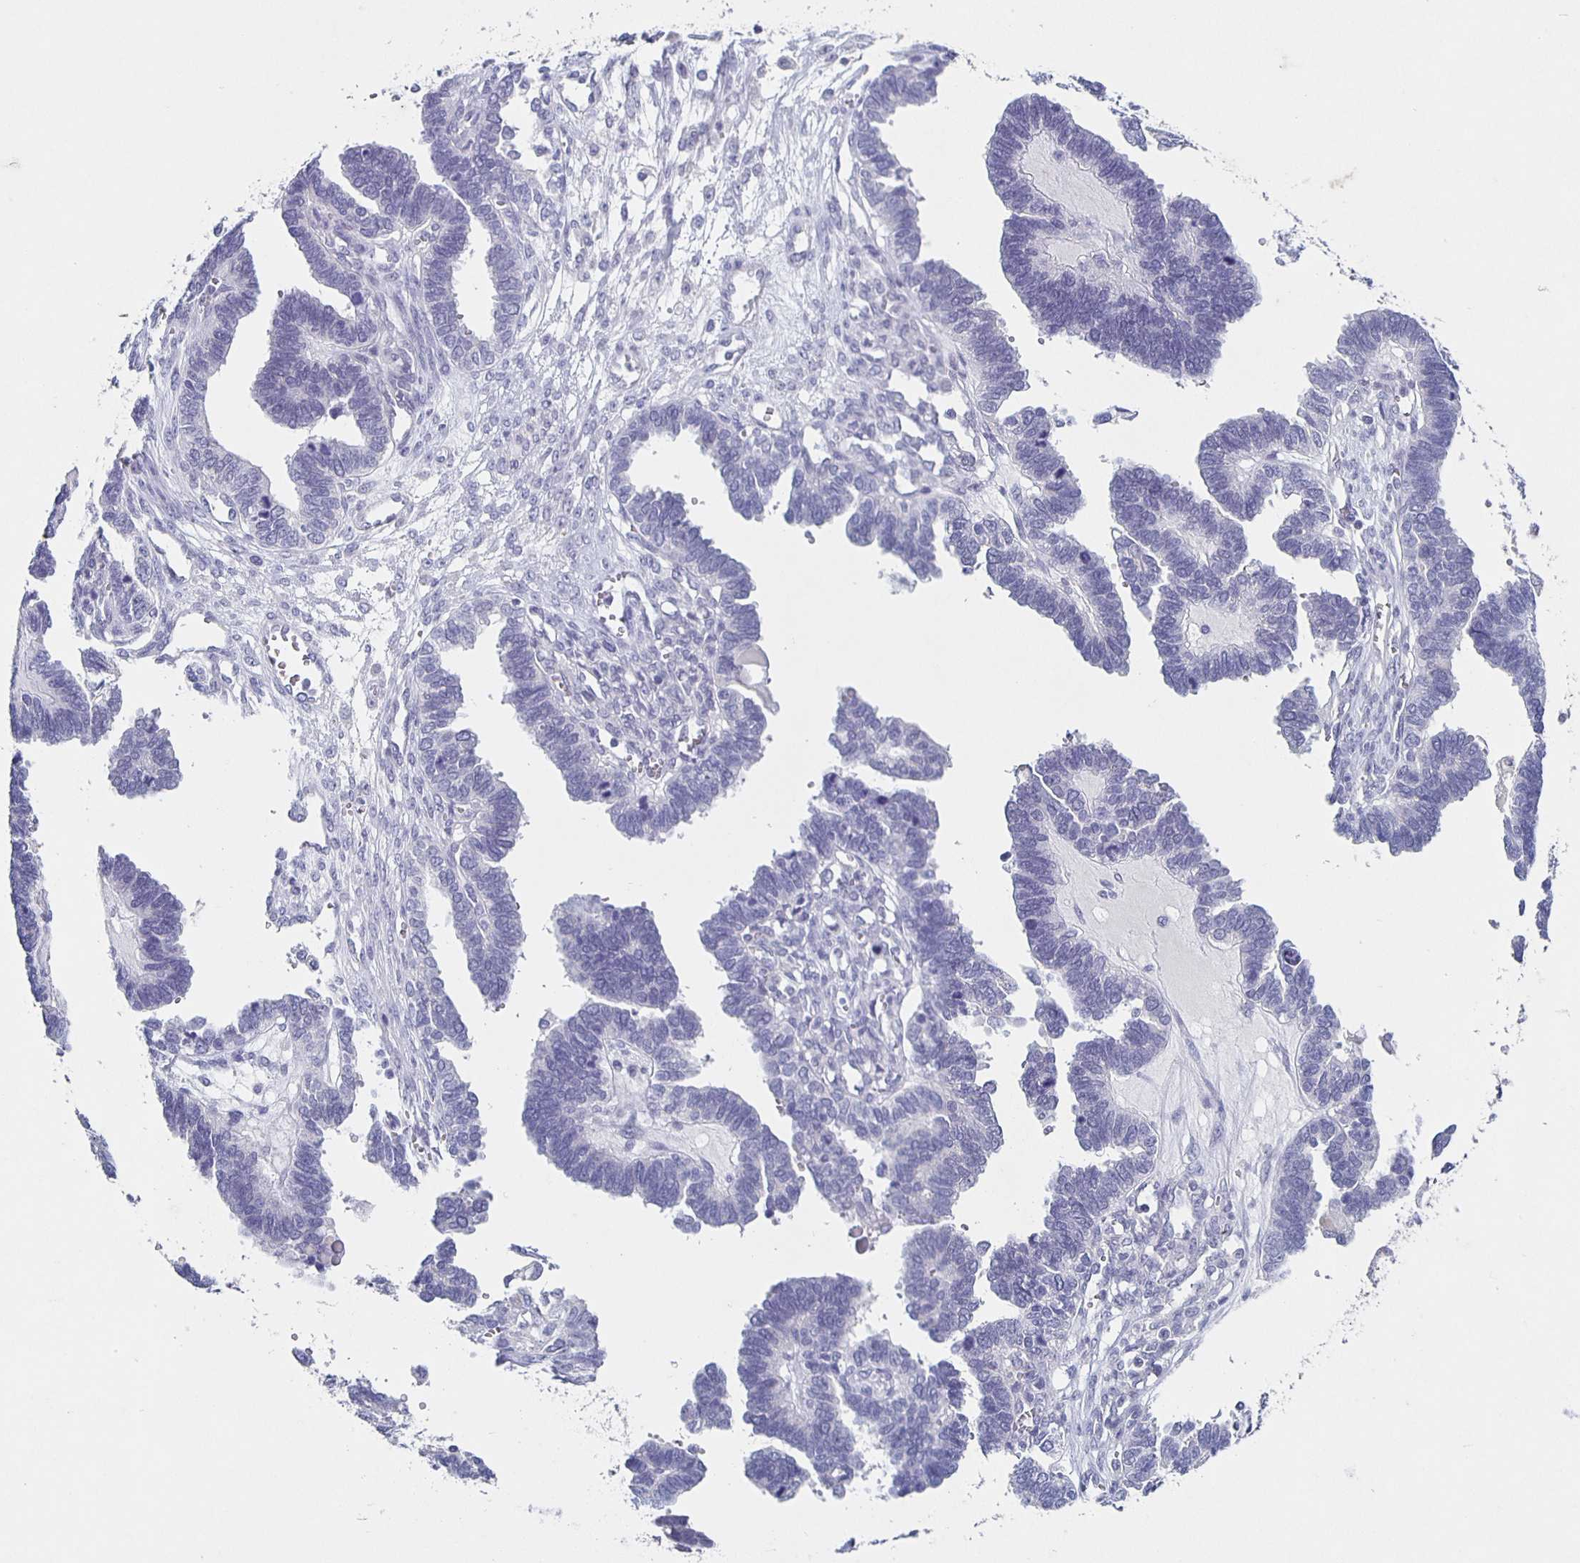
{"staining": {"intensity": "negative", "quantity": "none", "location": "none"}, "tissue": "ovarian cancer", "cell_type": "Tumor cells", "image_type": "cancer", "snomed": [{"axis": "morphology", "description": "Cystadenocarcinoma, serous, NOS"}, {"axis": "topography", "description": "Ovary"}], "caption": "Tumor cells are negative for protein expression in human serous cystadenocarcinoma (ovarian).", "gene": "CARNS1", "patient": {"sex": "female", "age": 51}}